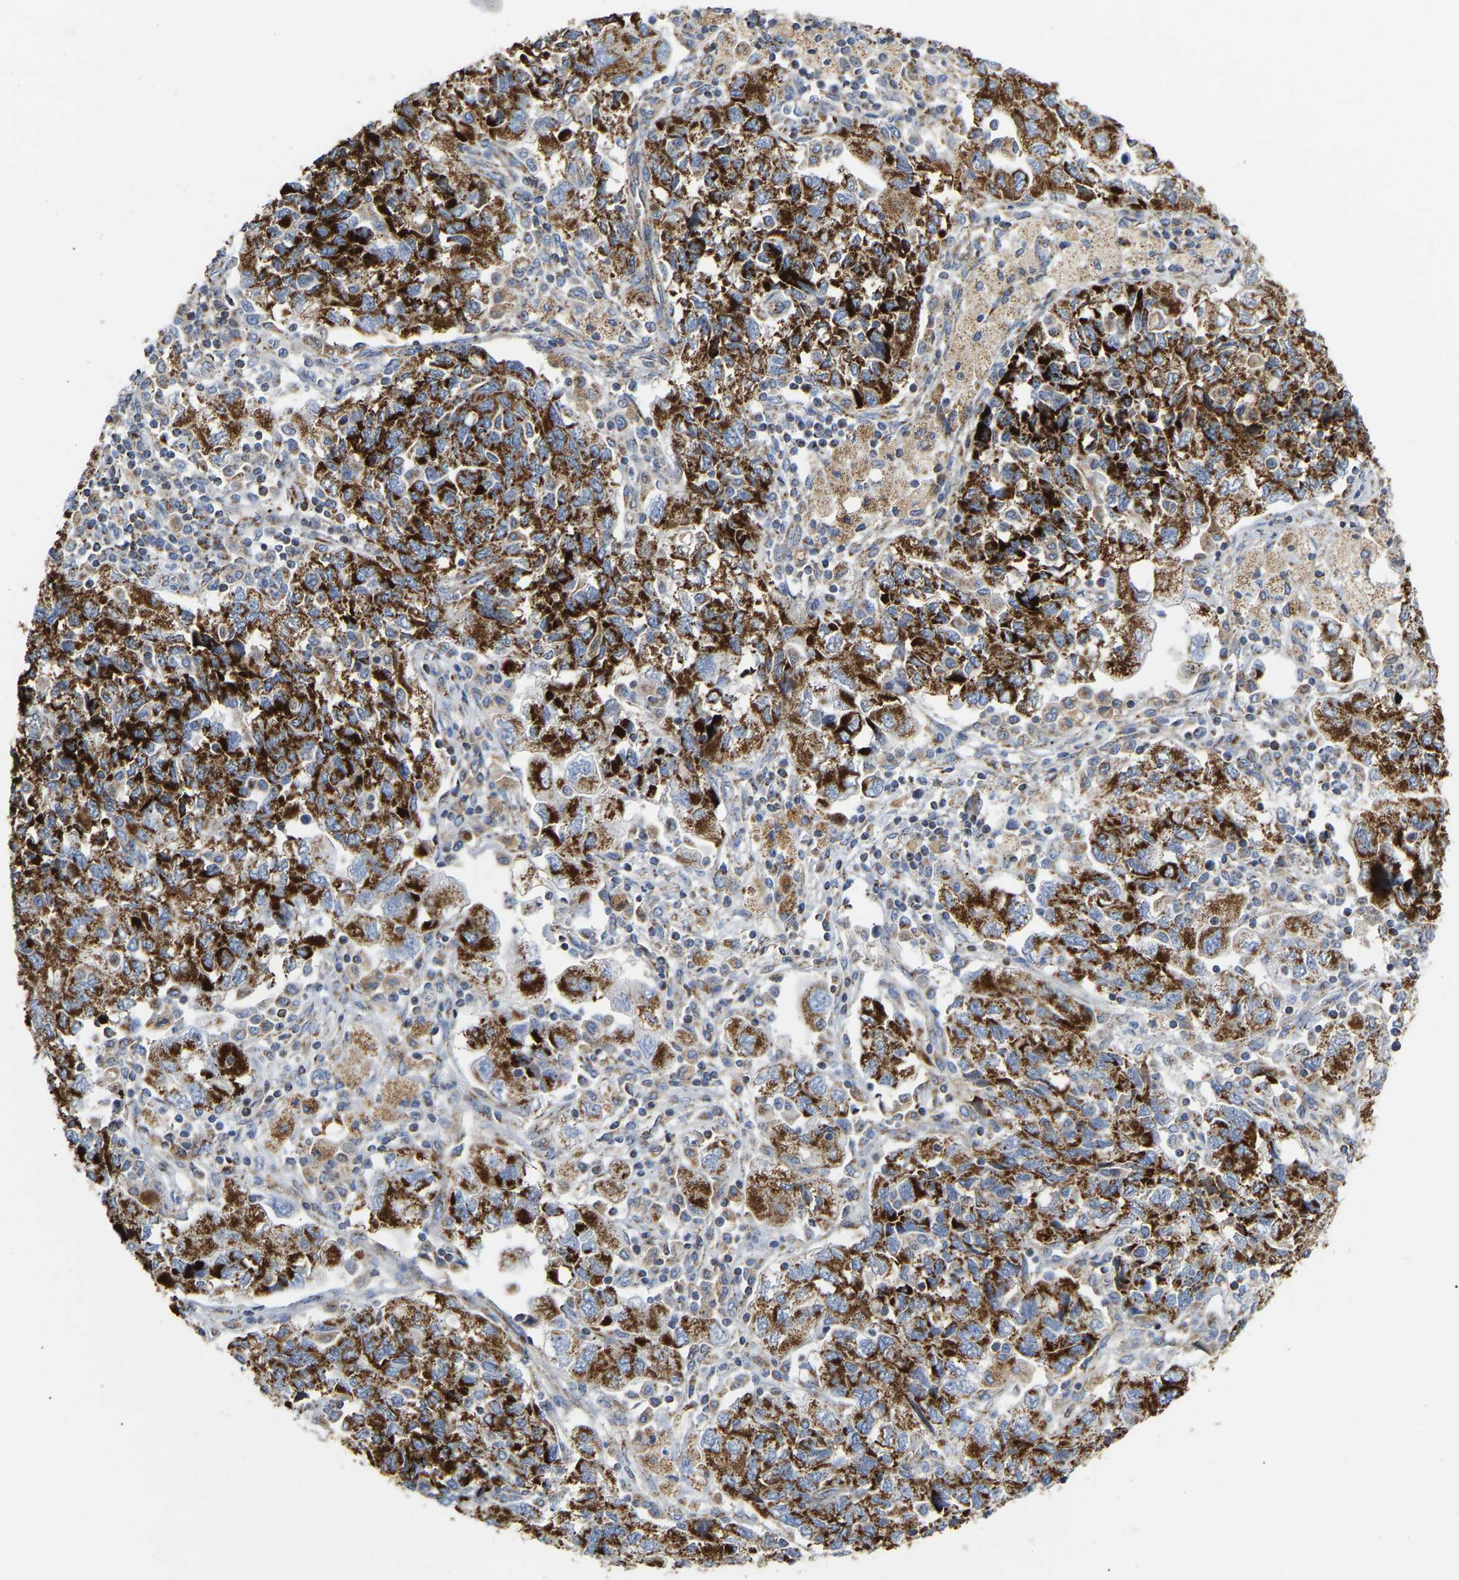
{"staining": {"intensity": "strong", "quantity": ">75%", "location": "cytoplasmic/membranous"}, "tissue": "ovarian cancer", "cell_type": "Tumor cells", "image_type": "cancer", "snomed": [{"axis": "morphology", "description": "Carcinoma, NOS"}, {"axis": "morphology", "description": "Cystadenocarcinoma, serous, NOS"}, {"axis": "topography", "description": "Ovary"}], "caption": "Protein expression analysis of ovarian cancer (serous cystadenocarcinoma) shows strong cytoplasmic/membranous positivity in about >75% of tumor cells. The protein is shown in brown color, while the nuclei are stained blue.", "gene": "HIBADH", "patient": {"sex": "female", "age": 69}}